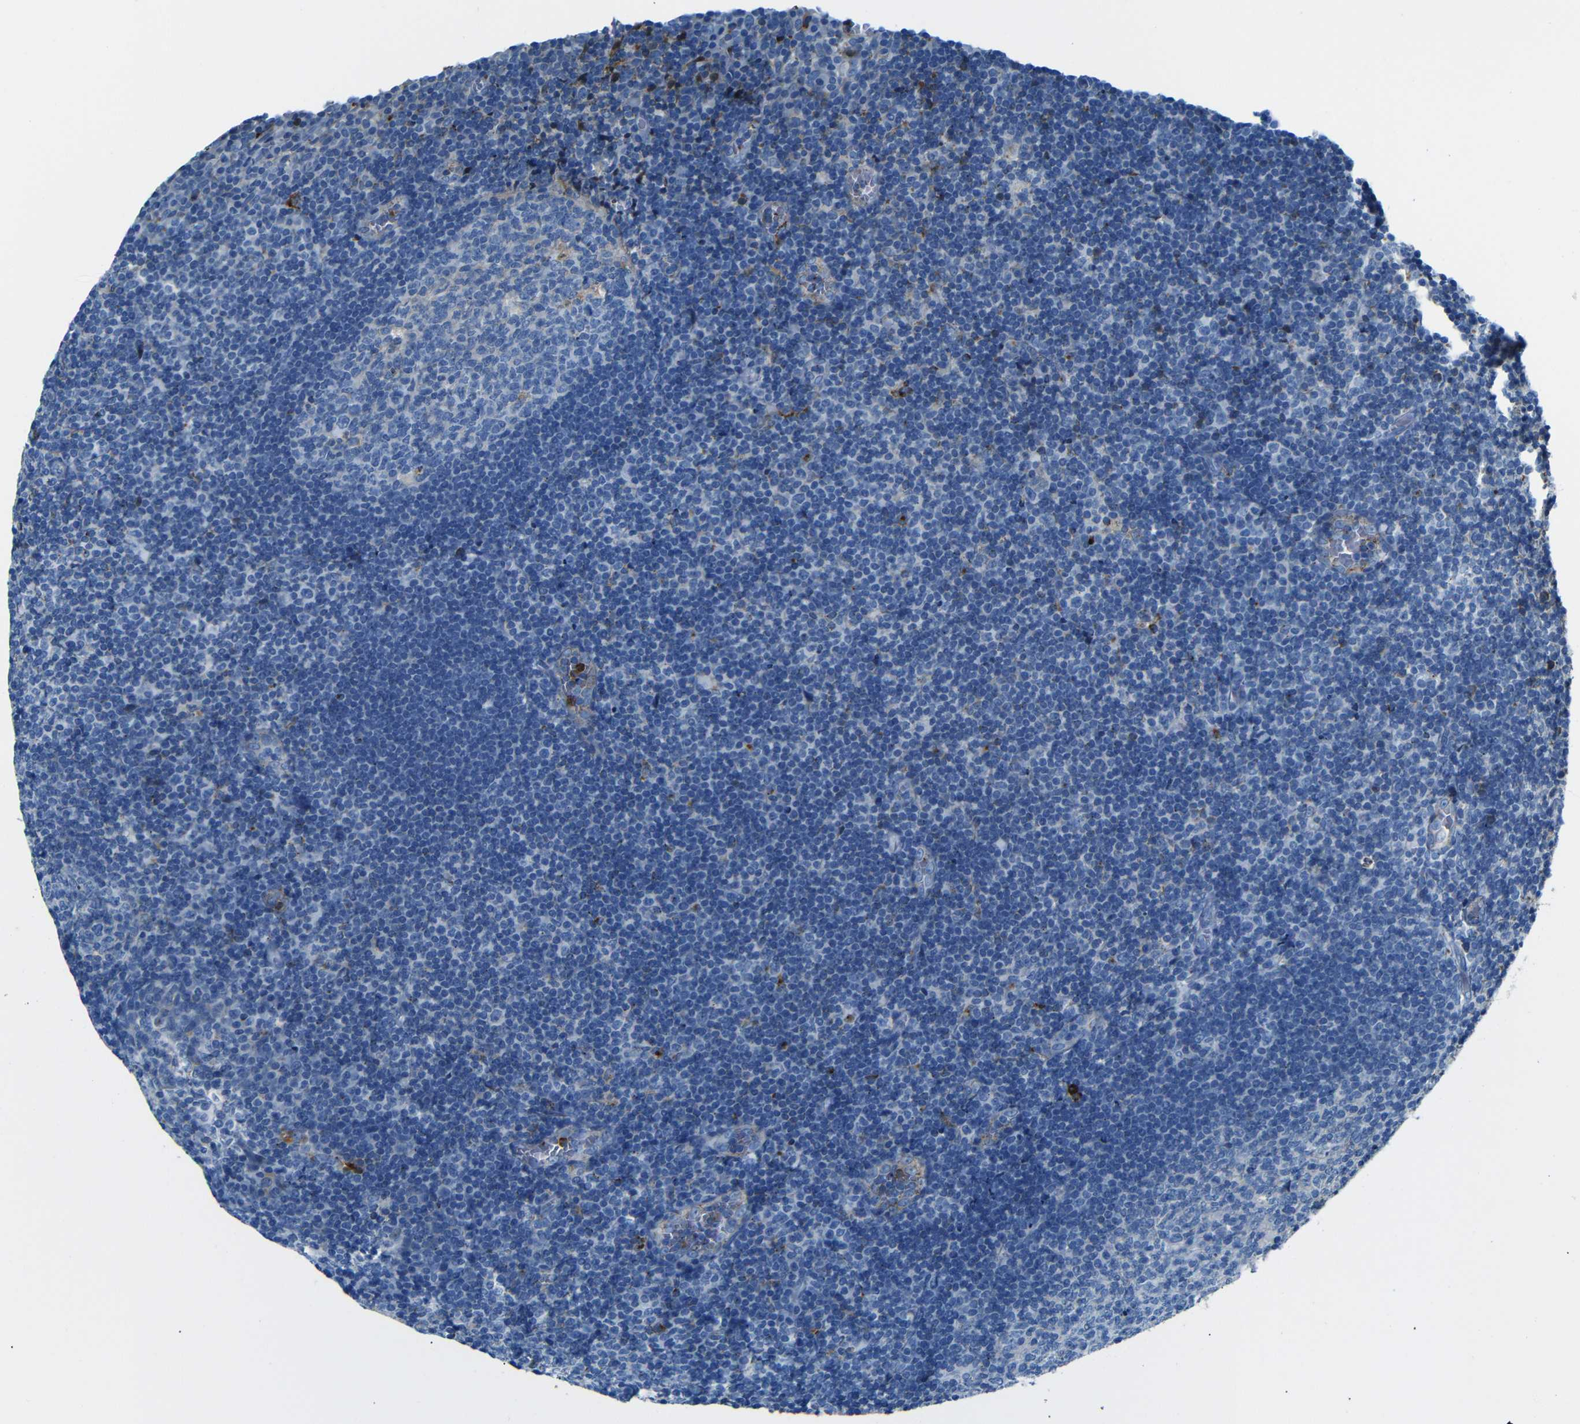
{"staining": {"intensity": "negative", "quantity": "none", "location": "none"}, "tissue": "tonsil", "cell_type": "Germinal center cells", "image_type": "normal", "snomed": [{"axis": "morphology", "description": "Normal tissue, NOS"}, {"axis": "topography", "description": "Tonsil"}], "caption": "Germinal center cells show no significant protein expression in benign tonsil. The staining was performed using DAB (3,3'-diaminobenzidine) to visualize the protein expression in brown, while the nuclei were stained in blue with hematoxylin (Magnification: 20x).", "gene": "SERPINA1", "patient": {"sex": "male", "age": 37}}